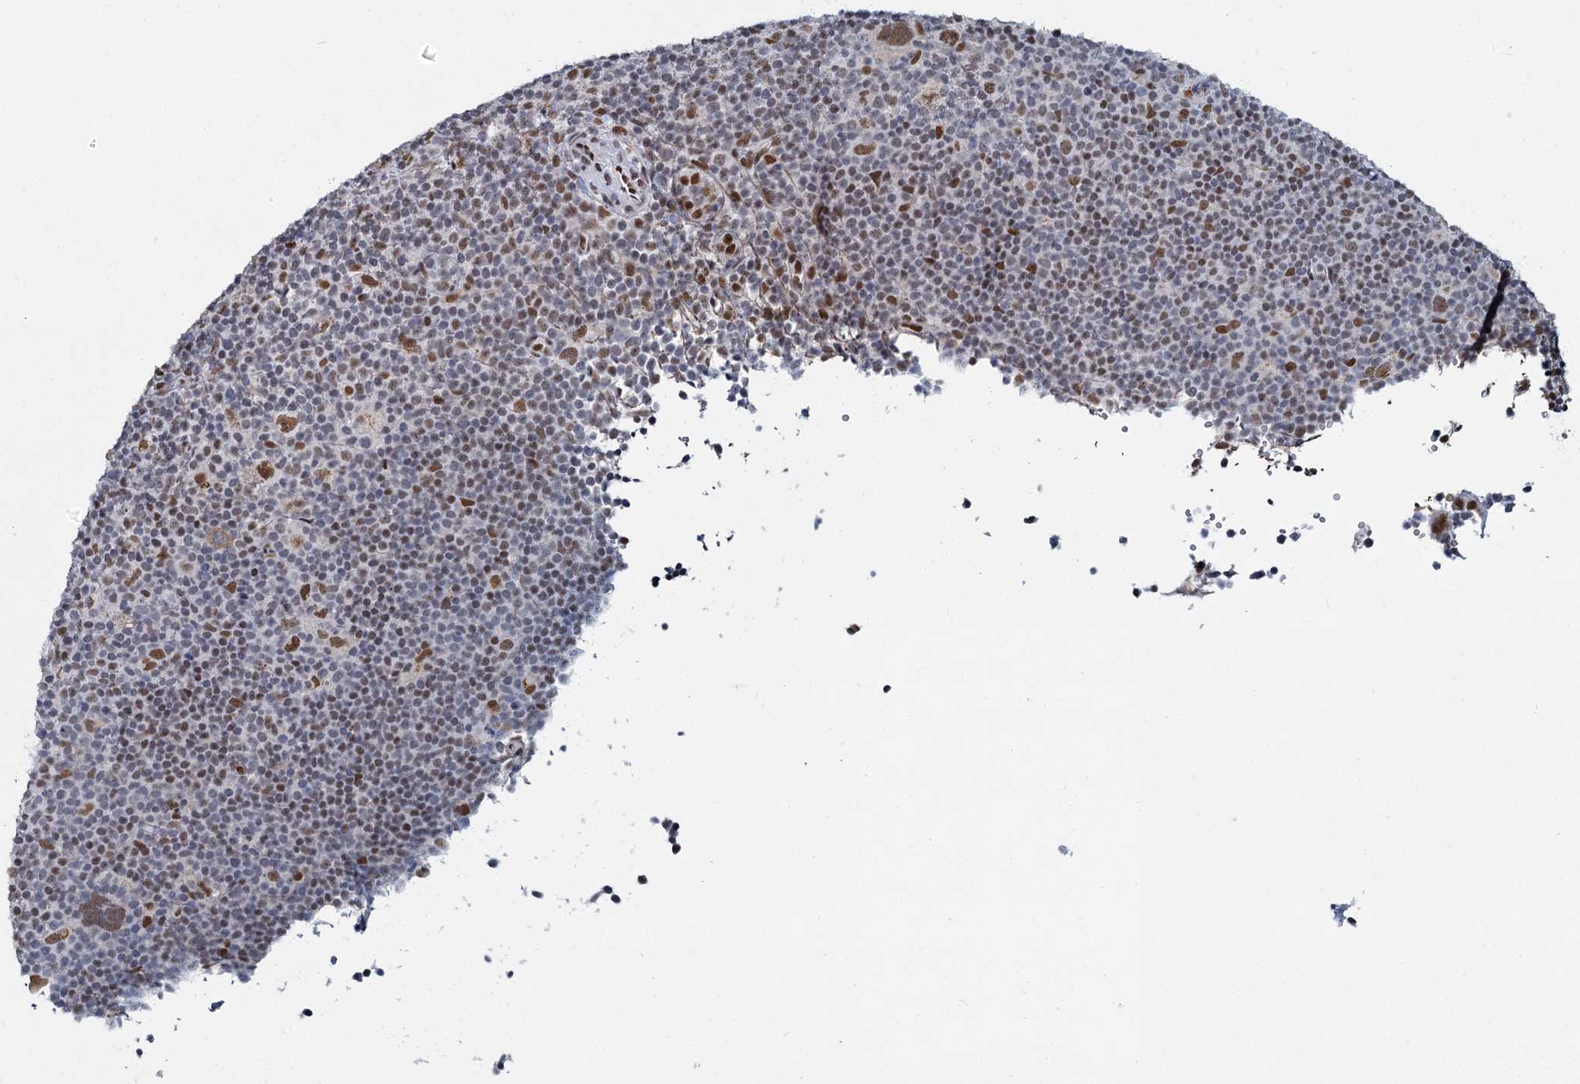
{"staining": {"intensity": "moderate", "quantity": ">75%", "location": "nuclear"}, "tissue": "lymphoma", "cell_type": "Tumor cells", "image_type": "cancer", "snomed": [{"axis": "morphology", "description": "Hodgkin's disease, NOS"}, {"axis": "topography", "description": "Lymph node"}], "caption": "Hodgkin's disease tissue displays moderate nuclear positivity in approximately >75% of tumor cells, visualized by immunohistochemistry.", "gene": "RPRD1A", "patient": {"sex": "female", "age": 57}}